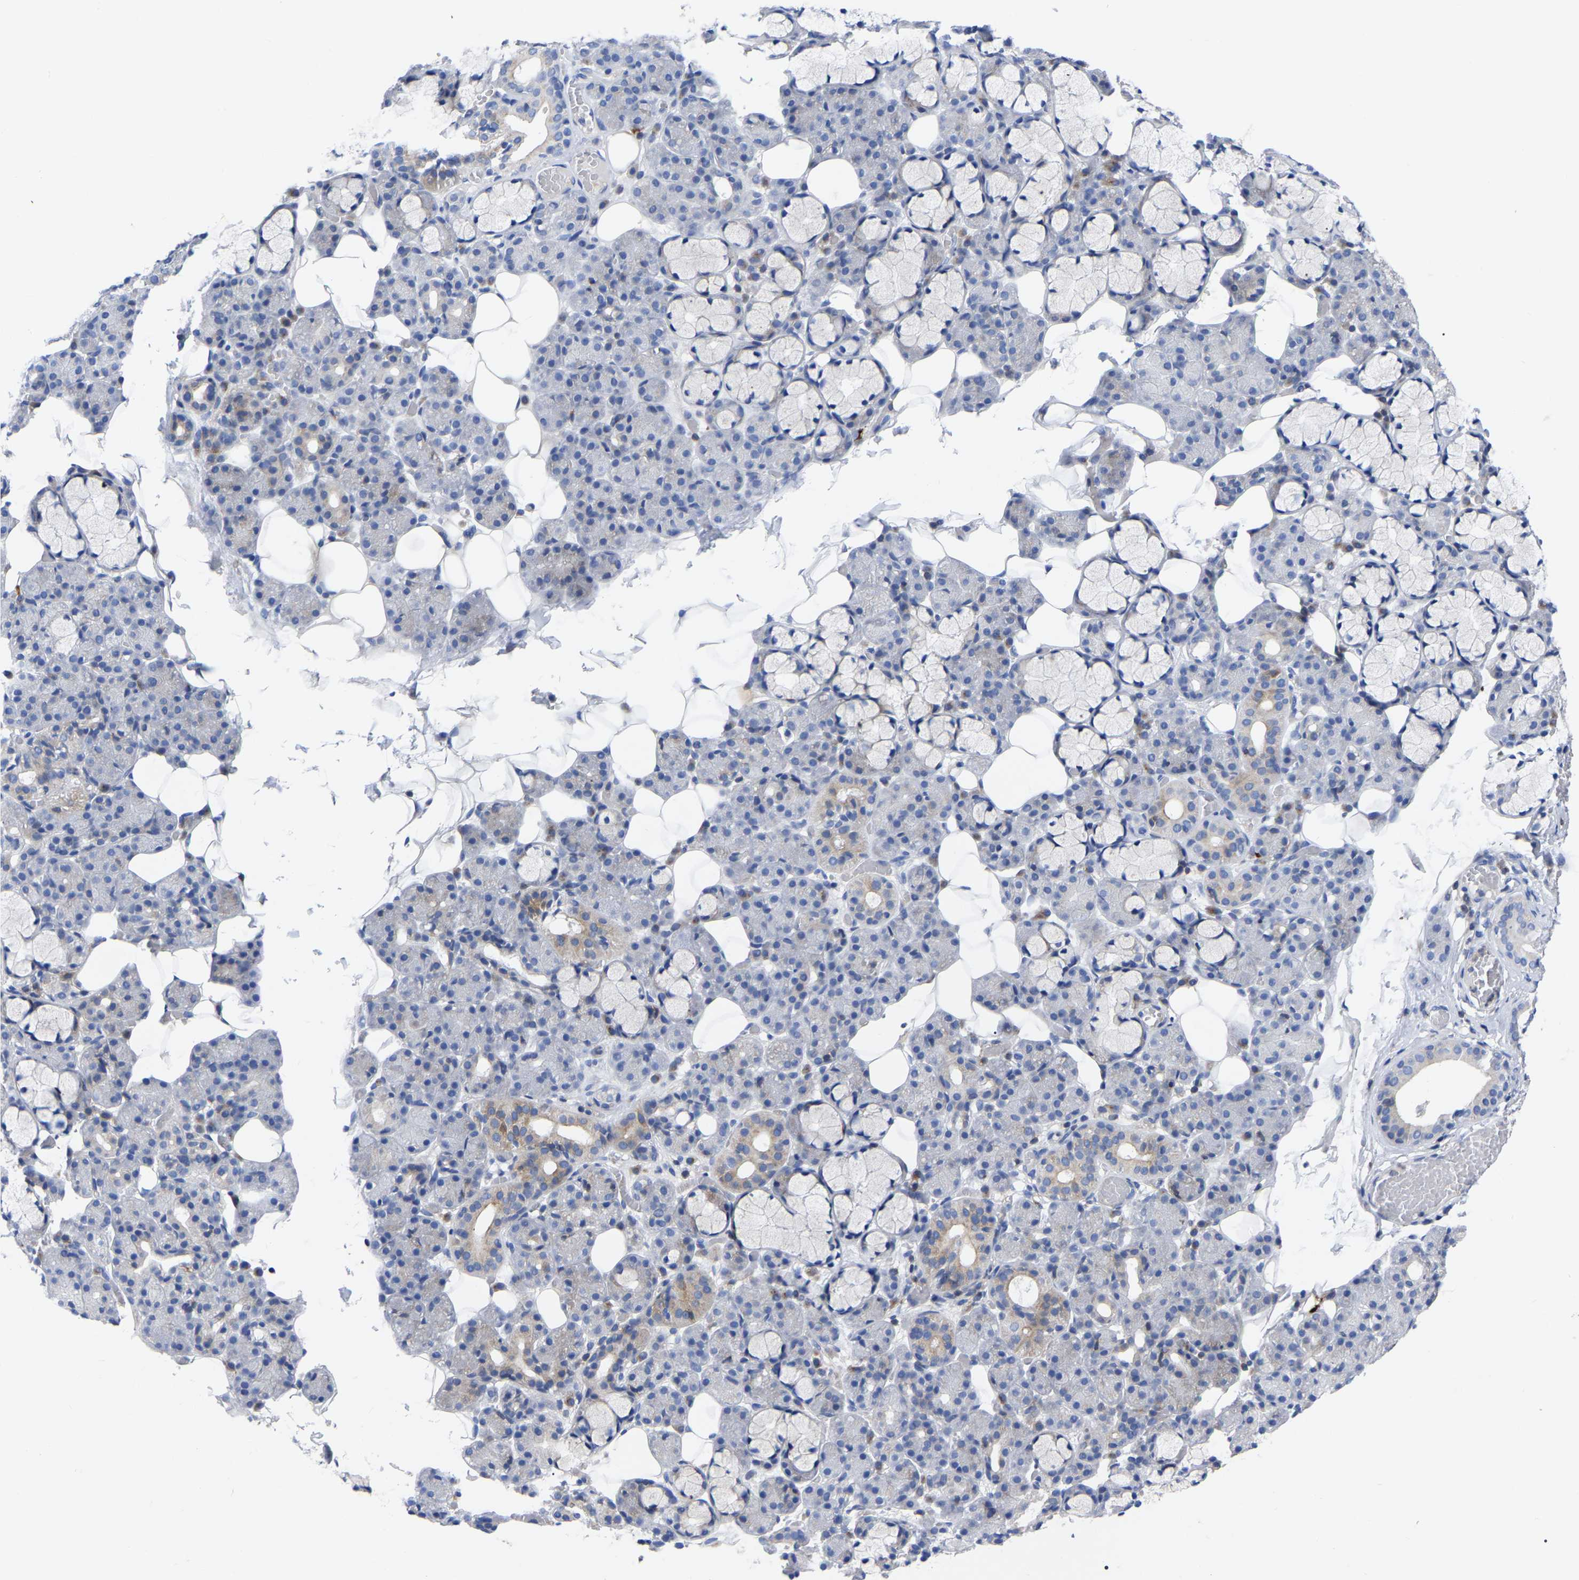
{"staining": {"intensity": "moderate", "quantity": "25%-75%", "location": "cytoplasmic/membranous"}, "tissue": "salivary gland", "cell_type": "Glandular cells", "image_type": "normal", "snomed": [{"axis": "morphology", "description": "Normal tissue, NOS"}, {"axis": "topography", "description": "Salivary gland"}], "caption": "Approximately 25%-75% of glandular cells in benign human salivary gland display moderate cytoplasmic/membranous protein expression as visualized by brown immunohistochemical staining.", "gene": "PTPN7", "patient": {"sex": "male", "age": 63}}